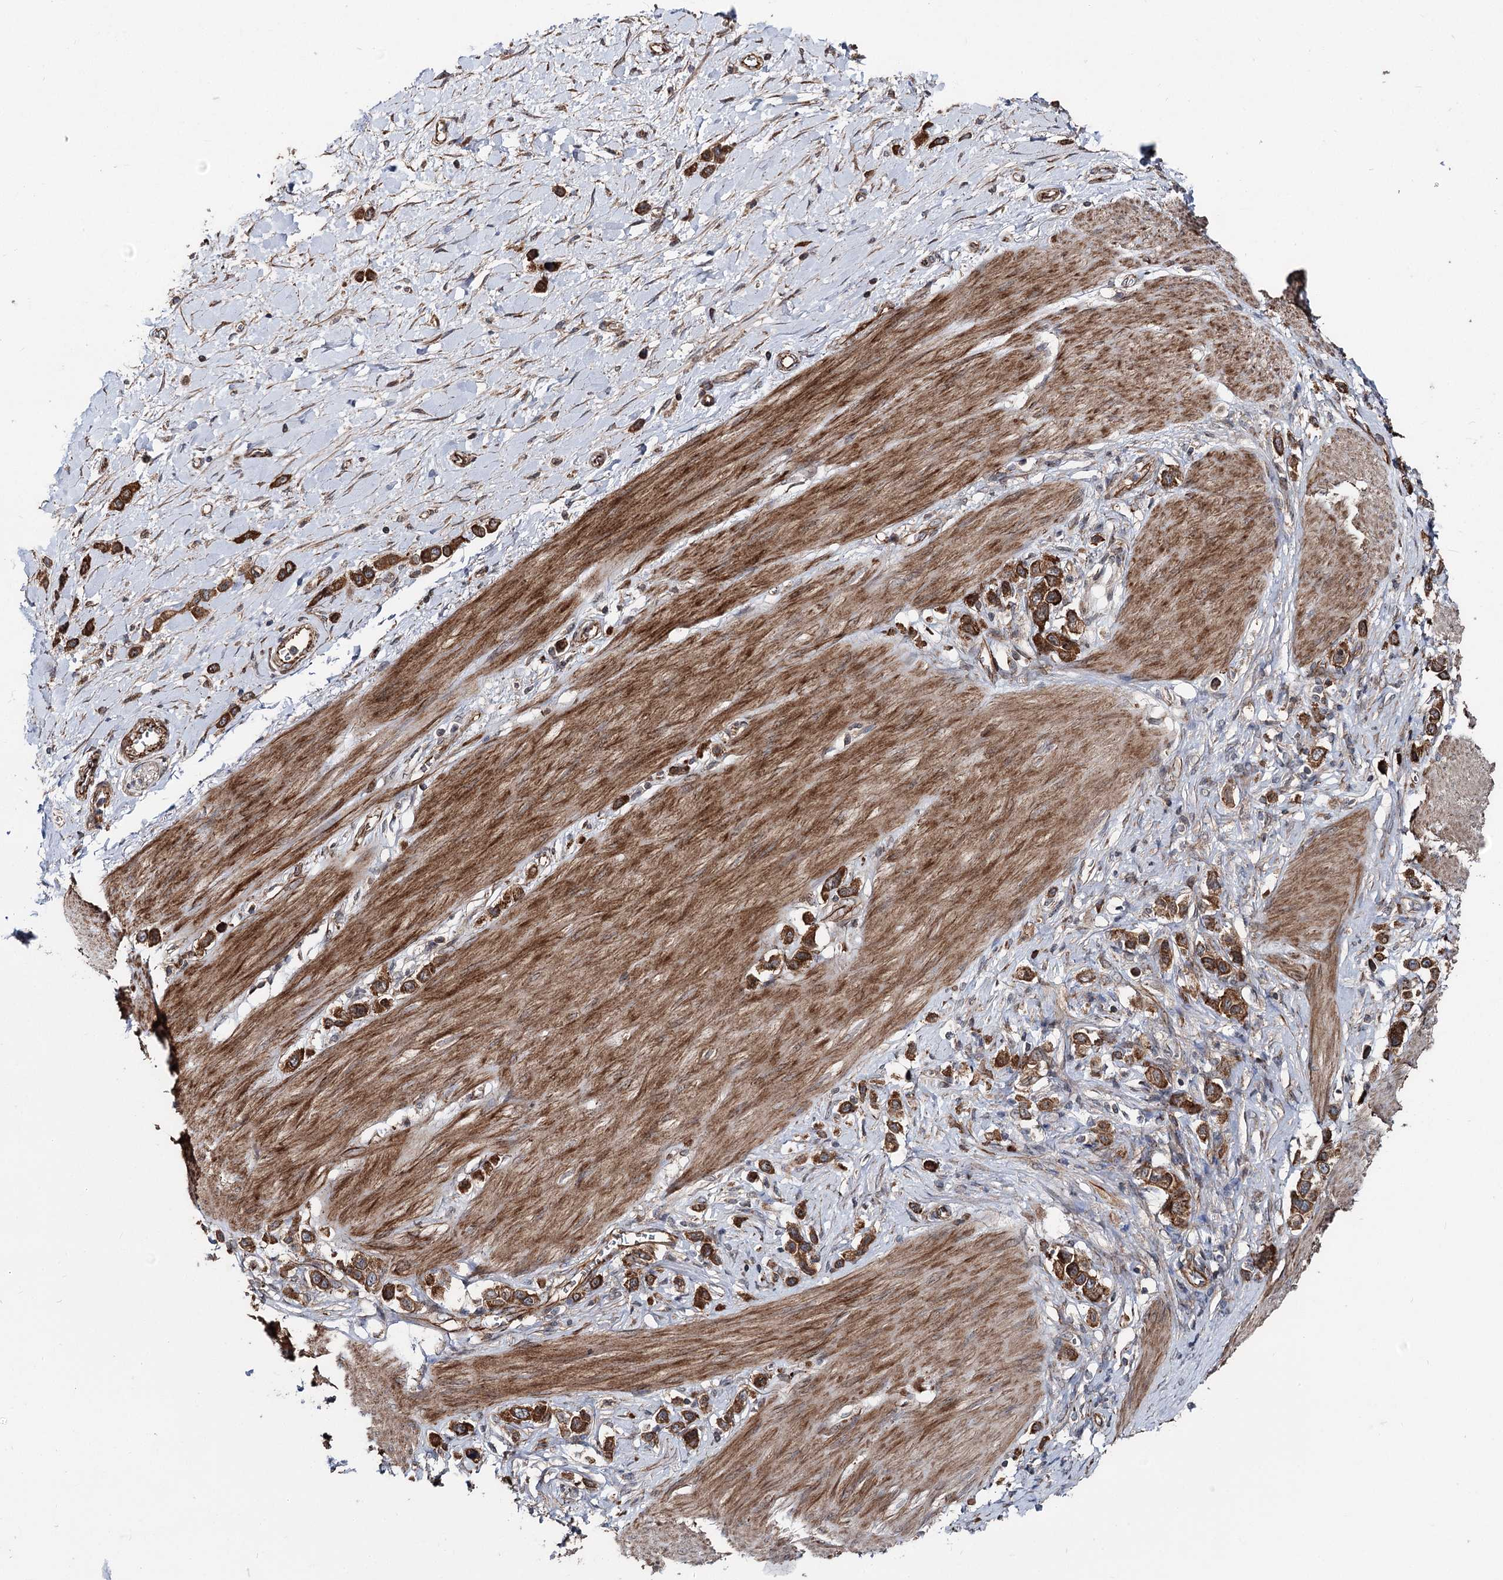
{"staining": {"intensity": "strong", "quantity": ">75%", "location": "cytoplasmic/membranous"}, "tissue": "stomach cancer", "cell_type": "Tumor cells", "image_type": "cancer", "snomed": [{"axis": "morphology", "description": "Normal tissue, NOS"}, {"axis": "morphology", "description": "Adenocarcinoma, NOS"}, {"axis": "topography", "description": "Stomach, upper"}, {"axis": "topography", "description": "Stomach"}], "caption": "Immunohistochemistry (IHC) (DAB) staining of adenocarcinoma (stomach) displays strong cytoplasmic/membranous protein positivity in approximately >75% of tumor cells.", "gene": "ITFG2", "patient": {"sex": "female", "age": 65}}